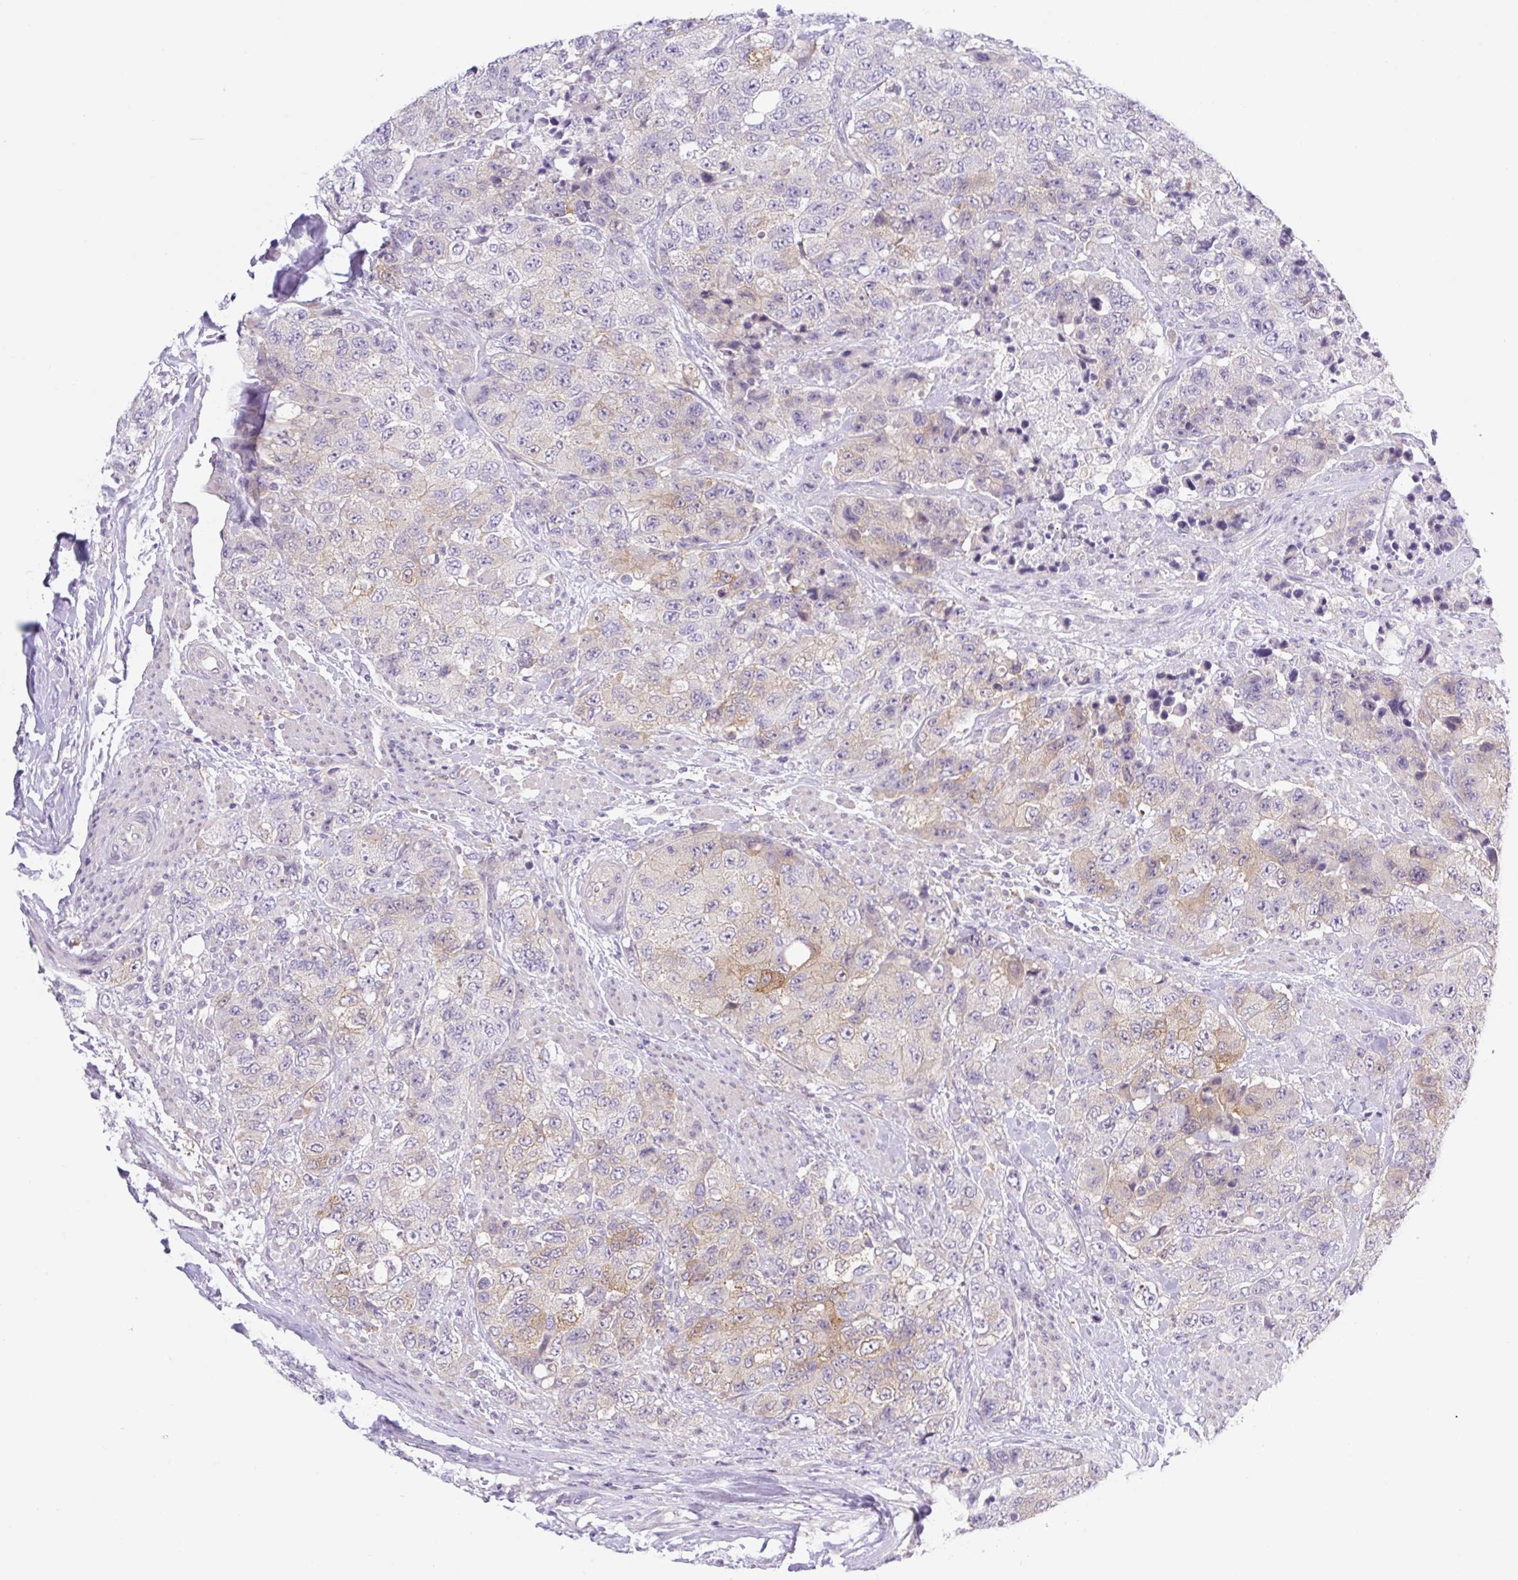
{"staining": {"intensity": "weak", "quantity": "<25%", "location": "cytoplasmic/membranous"}, "tissue": "urothelial cancer", "cell_type": "Tumor cells", "image_type": "cancer", "snomed": [{"axis": "morphology", "description": "Urothelial carcinoma, High grade"}, {"axis": "topography", "description": "Urinary bladder"}], "caption": "DAB (3,3'-diaminobenzidine) immunohistochemical staining of human high-grade urothelial carcinoma demonstrates no significant staining in tumor cells.", "gene": "CAMK2B", "patient": {"sex": "female", "age": 78}}